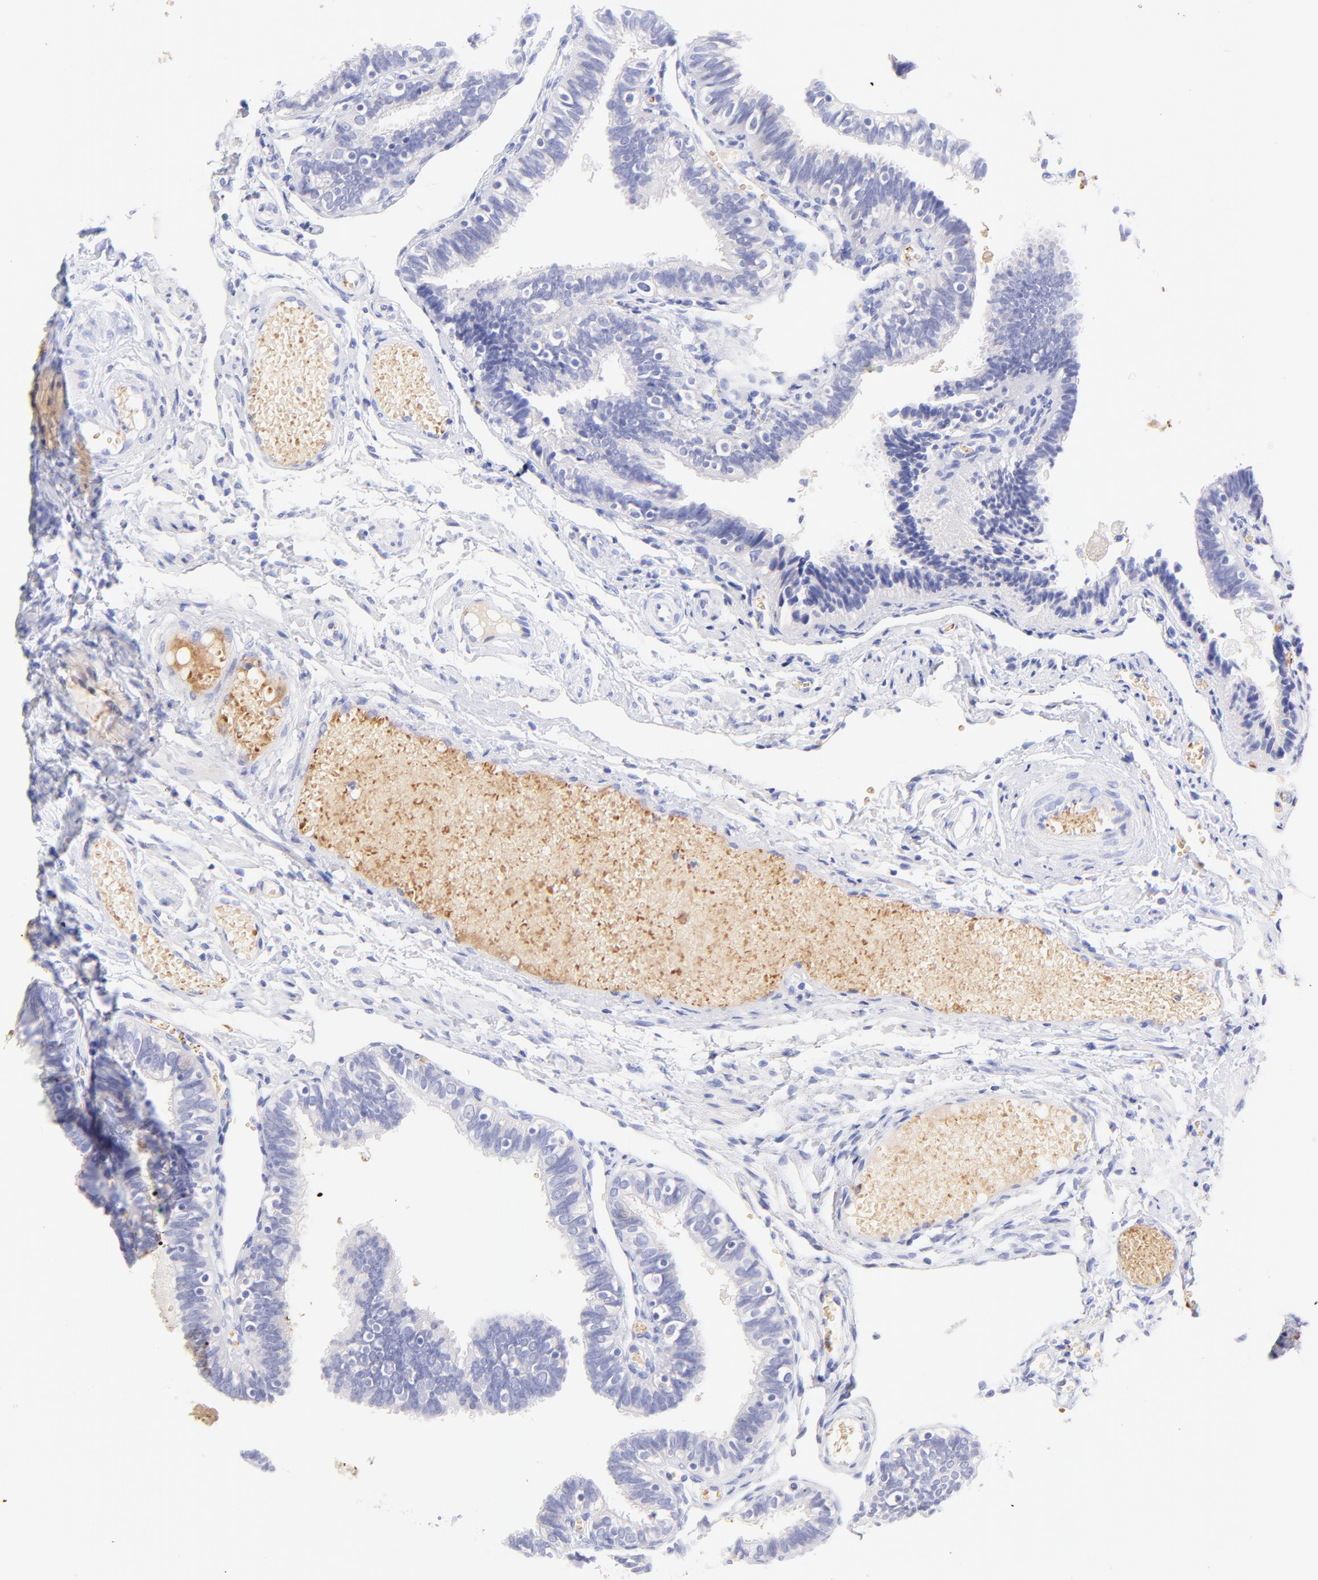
{"staining": {"intensity": "negative", "quantity": "none", "location": "none"}, "tissue": "fallopian tube", "cell_type": "Glandular cells", "image_type": "normal", "snomed": [{"axis": "morphology", "description": "Normal tissue, NOS"}, {"axis": "topography", "description": "Fallopian tube"}], "caption": "Glandular cells are negative for protein expression in benign human fallopian tube. (DAB (3,3'-diaminobenzidine) immunohistochemistry (IHC) visualized using brightfield microscopy, high magnification).", "gene": "FRMPD3", "patient": {"sex": "female", "age": 46}}